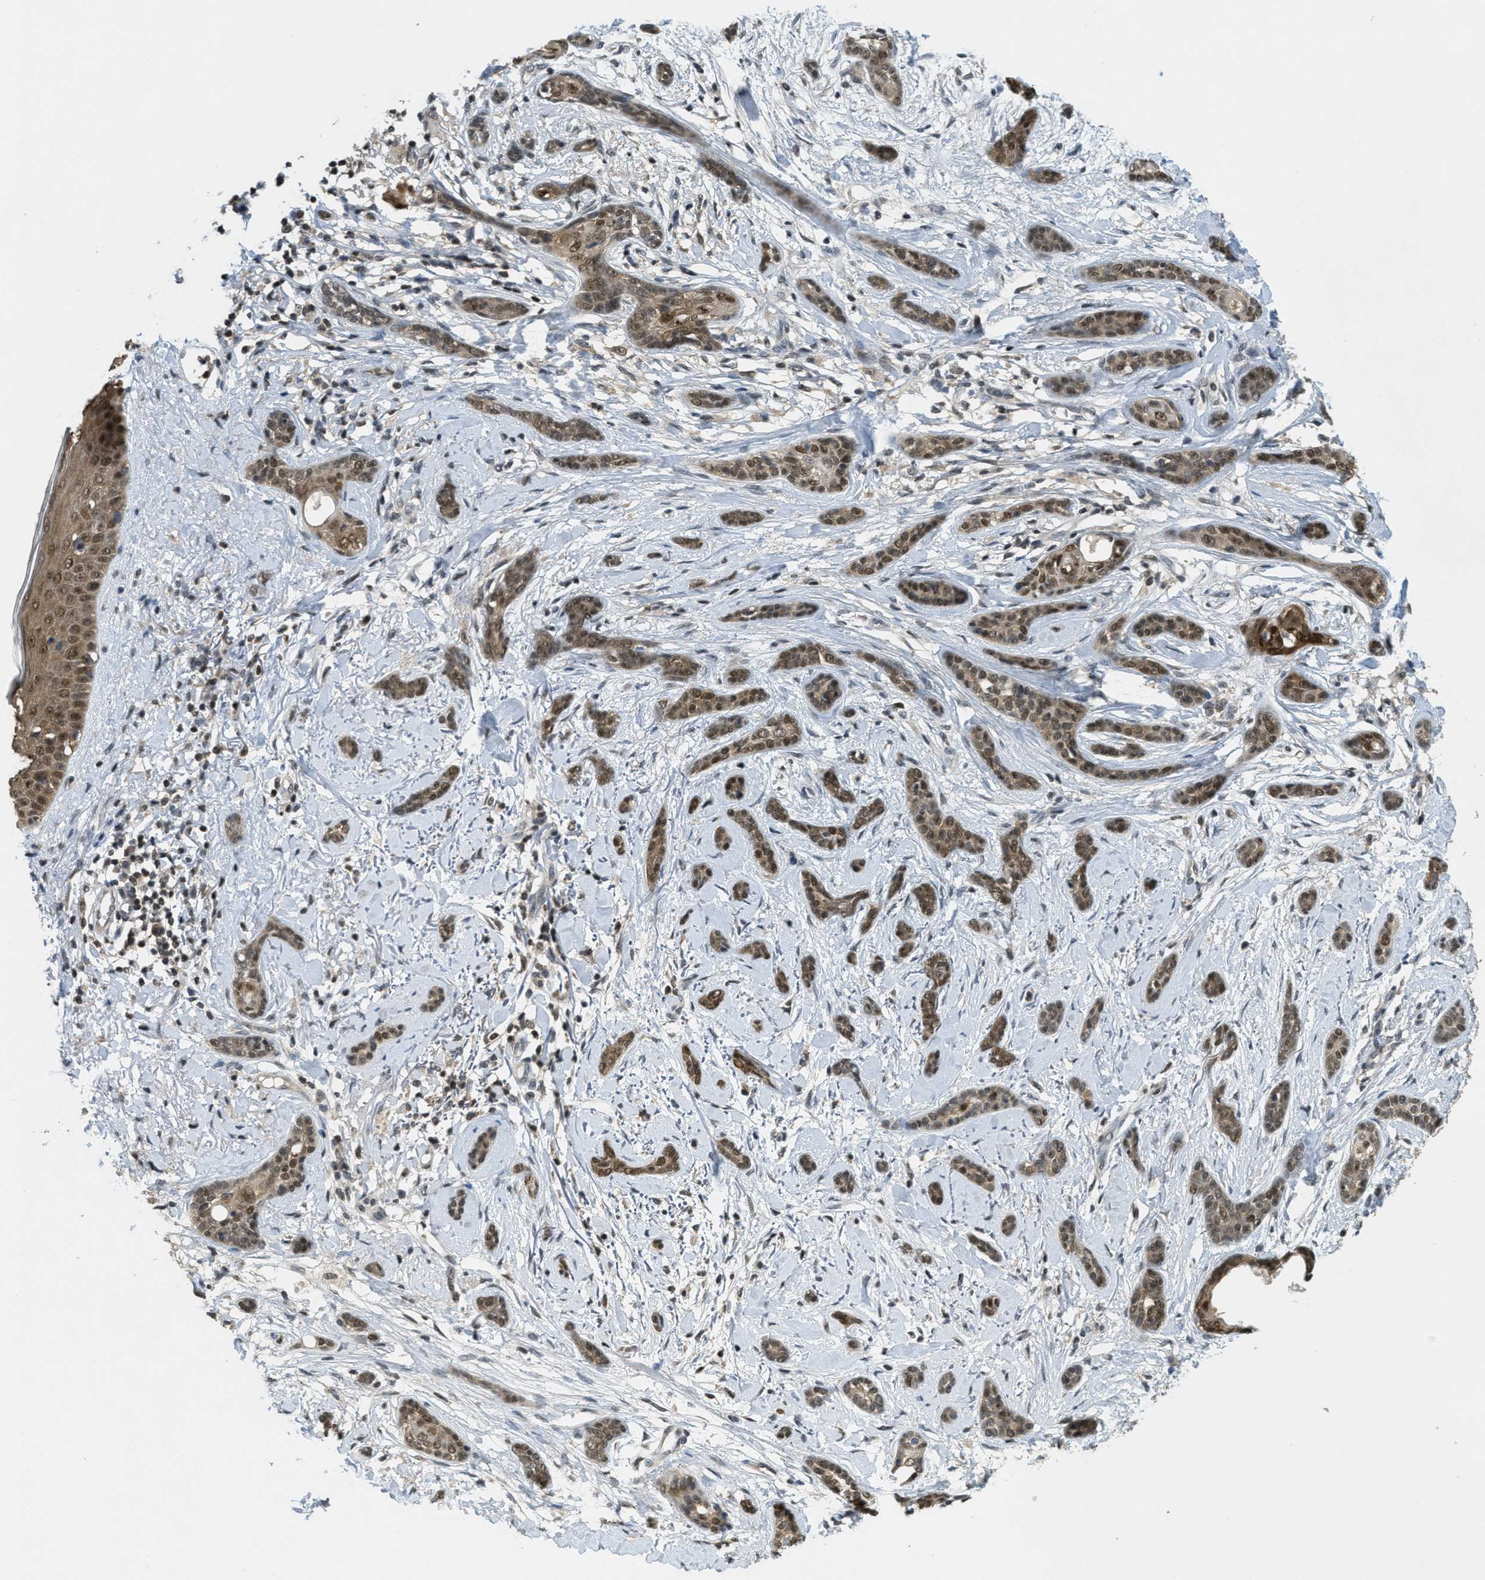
{"staining": {"intensity": "moderate", "quantity": ">75%", "location": "cytoplasmic/membranous,nuclear"}, "tissue": "skin cancer", "cell_type": "Tumor cells", "image_type": "cancer", "snomed": [{"axis": "morphology", "description": "Basal cell carcinoma"}, {"axis": "morphology", "description": "Adnexal tumor, benign"}, {"axis": "topography", "description": "Skin"}], "caption": "Brown immunohistochemical staining in human skin cancer reveals moderate cytoplasmic/membranous and nuclear staining in approximately >75% of tumor cells.", "gene": "DNAJB1", "patient": {"sex": "female", "age": 42}}